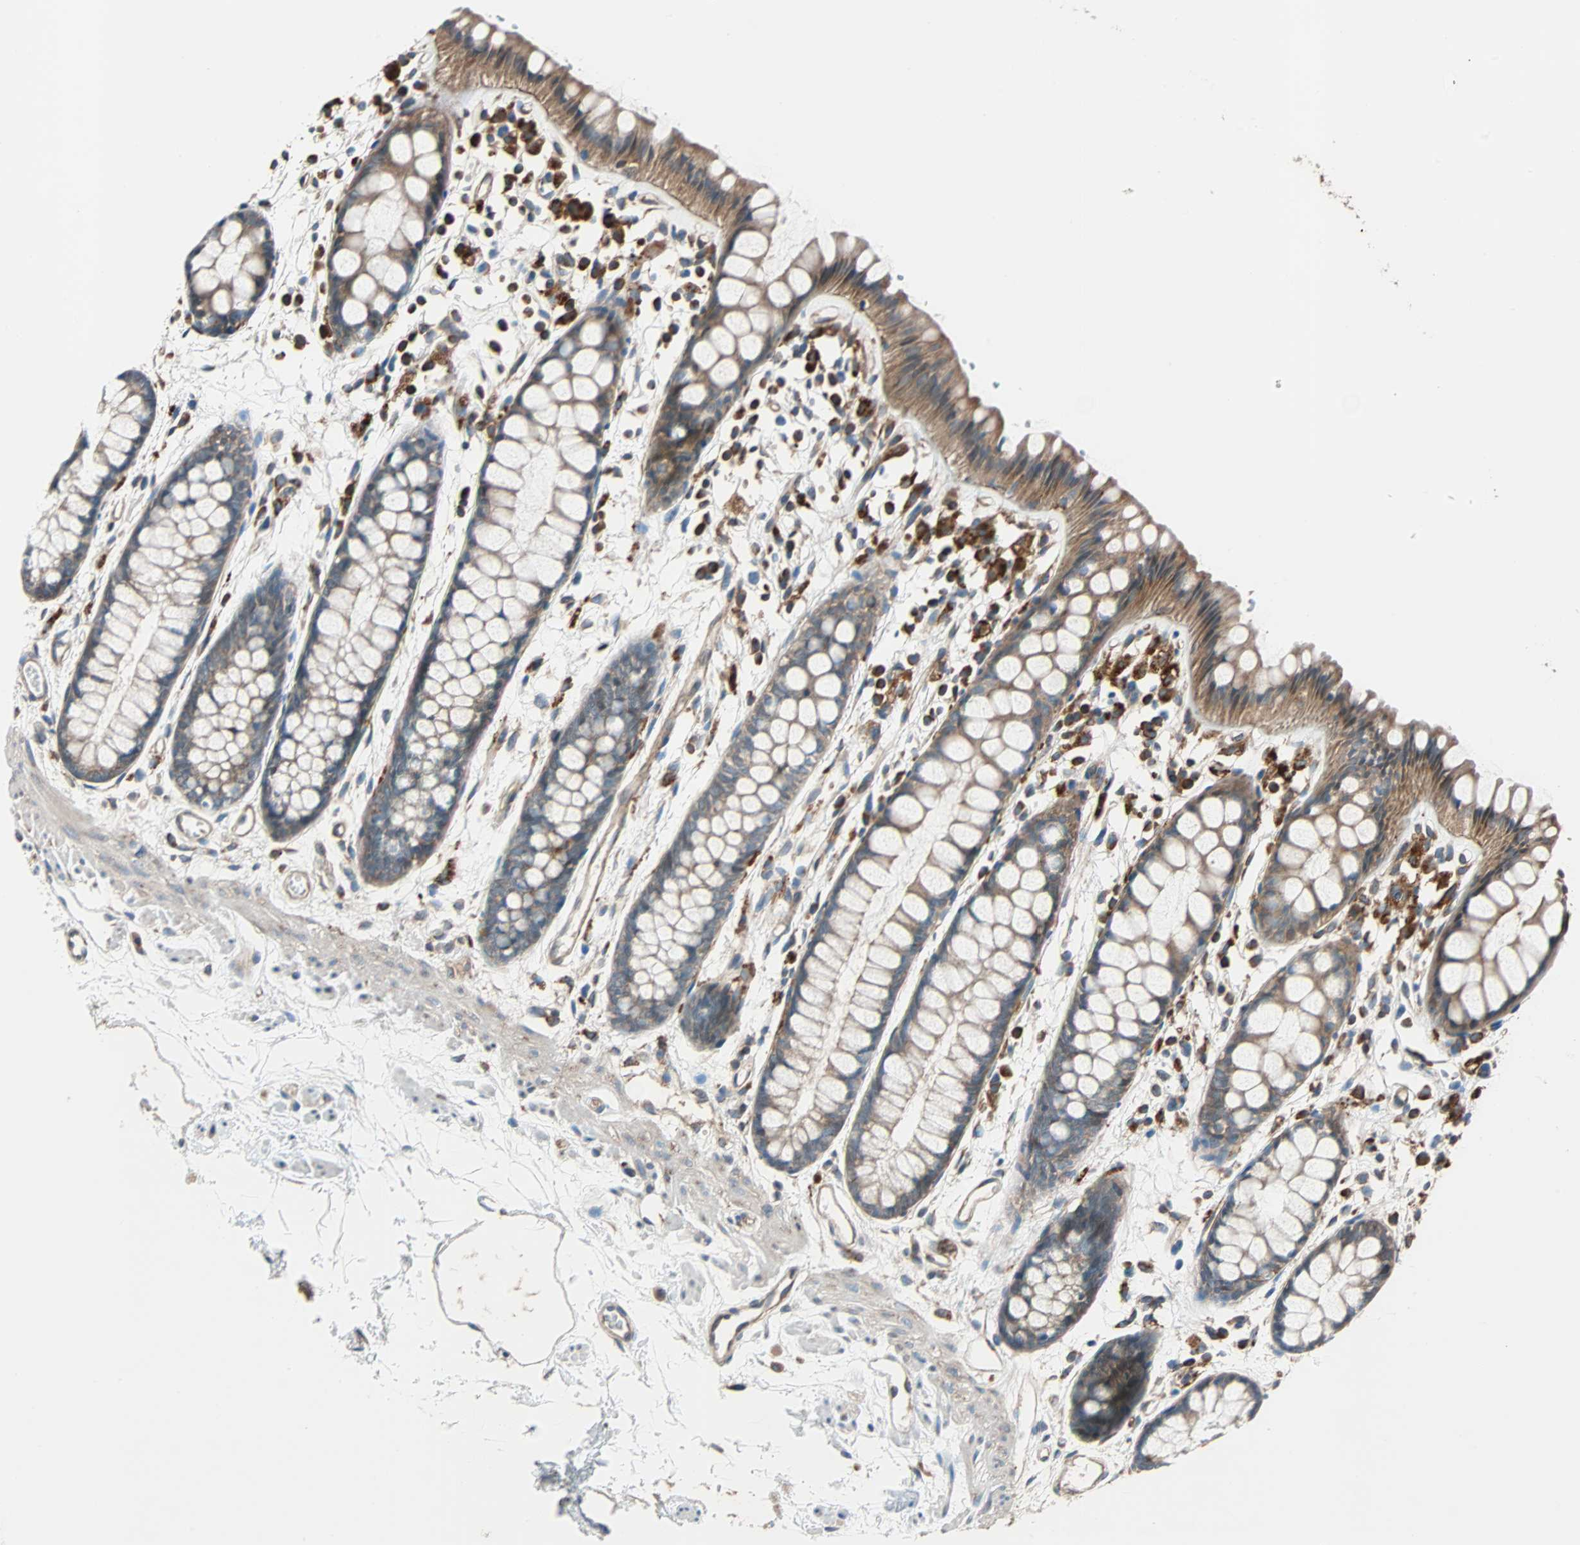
{"staining": {"intensity": "moderate", "quantity": ">75%", "location": "cytoplasmic/membranous"}, "tissue": "rectum", "cell_type": "Glandular cells", "image_type": "normal", "snomed": [{"axis": "morphology", "description": "Normal tissue, NOS"}, {"axis": "topography", "description": "Rectum"}], "caption": "Brown immunohistochemical staining in normal human rectum reveals moderate cytoplasmic/membranous staining in about >75% of glandular cells.", "gene": "PHYH", "patient": {"sex": "female", "age": 66}}